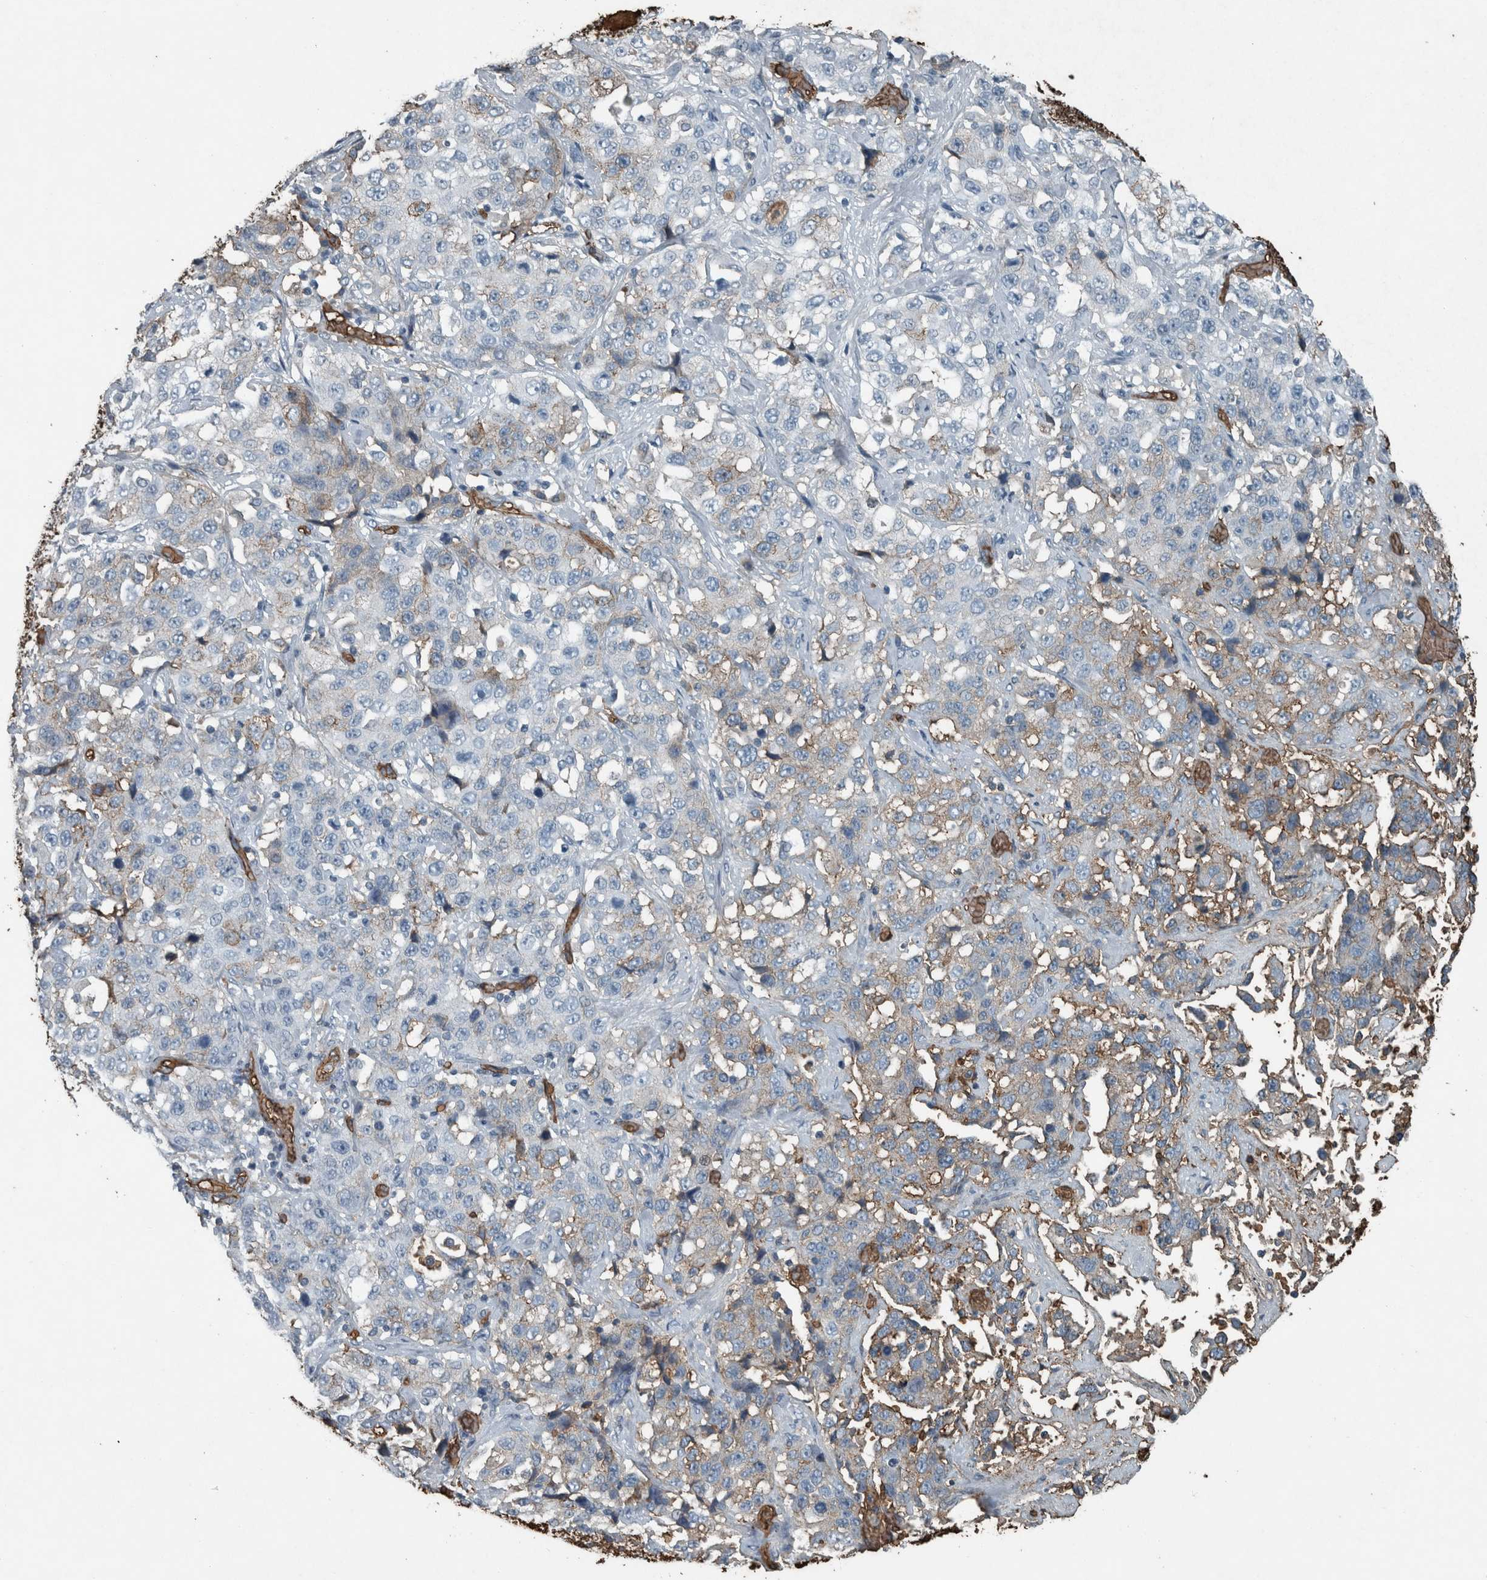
{"staining": {"intensity": "negative", "quantity": "none", "location": "none"}, "tissue": "stomach cancer", "cell_type": "Tumor cells", "image_type": "cancer", "snomed": [{"axis": "morphology", "description": "Normal tissue, NOS"}, {"axis": "morphology", "description": "Adenocarcinoma, NOS"}, {"axis": "topography", "description": "Stomach"}], "caption": "There is no significant staining in tumor cells of stomach cancer.", "gene": "LBP", "patient": {"sex": "male", "age": 48}}